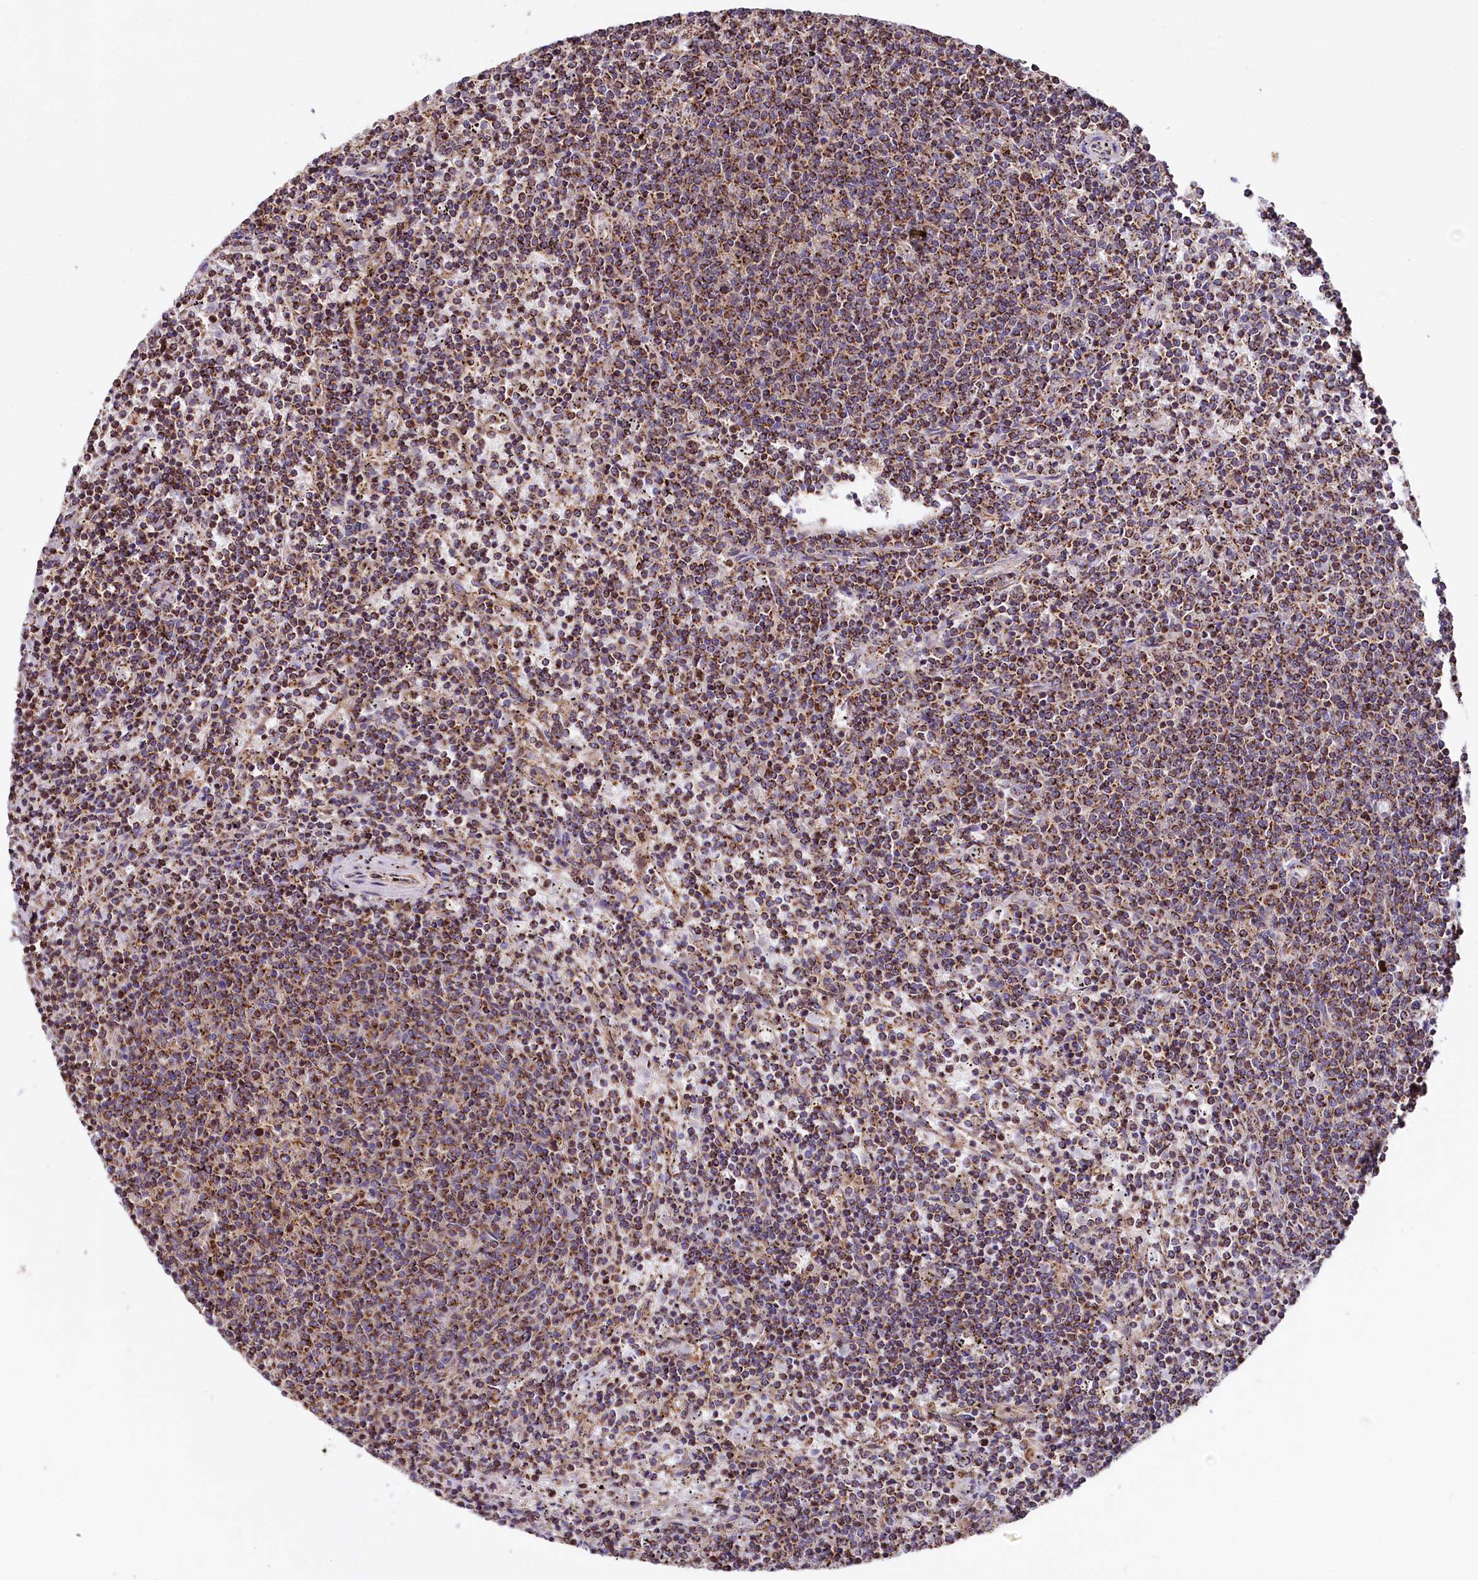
{"staining": {"intensity": "moderate", "quantity": ">75%", "location": "cytoplasmic/membranous"}, "tissue": "lymphoma", "cell_type": "Tumor cells", "image_type": "cancer", "snomed": [{"axis": "morphology", "description": "Malignant lymphoma, non-Hodgkin's type, Low grade"}, {"axis": "topography", "description": "Spleen"}], "caption": "Brown immunohistochemical staining in low-grade malignant lymphoma, non-Hodgkin's type reveals moderate cytoplasmic/membranous positivity in approximately >75% of tumor cells.", "gene": "NUDT15", "patient": {"sex": "female", "age": 50}}